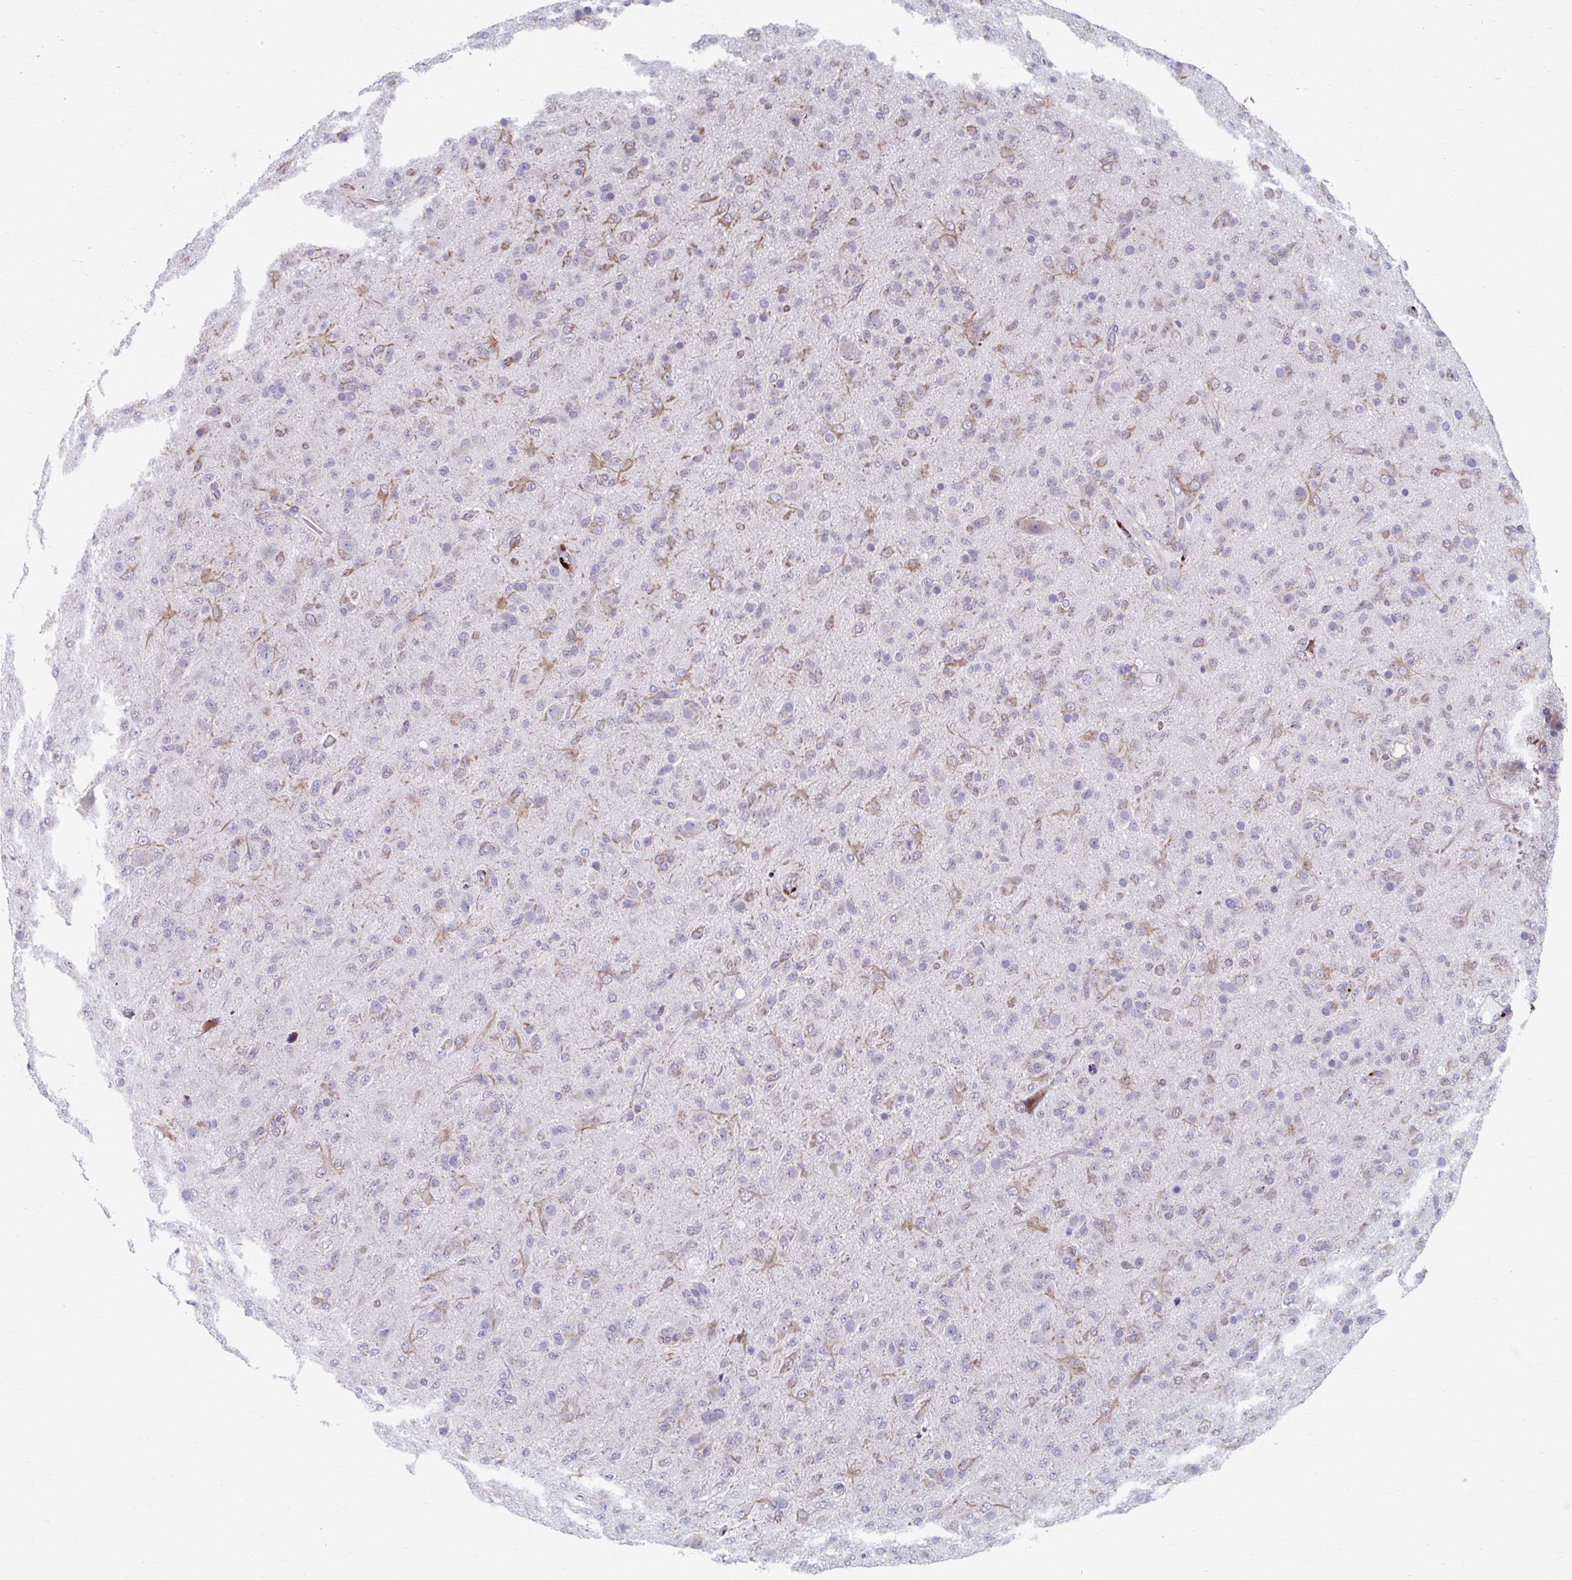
{"staining": {"intensity": "weak", "quantity": "<25%", "location": "cytoplasmic/membranous"}, "tissue": "glioma", "cell_type": "Tumor cells", "image_type": "cancer", "snomed": [{"axis": "morphology", "description": "Glioma, malignant, Low grade"}, {"axis": "topography", "description": "Brain"}], "caption": "Human glioma stained for a protein using immunohistochemistry (IHC) demonstrates no staining in tumor cells.", "gene": "ABHD16B", "patient": {"sex": "male", "age": 65}}